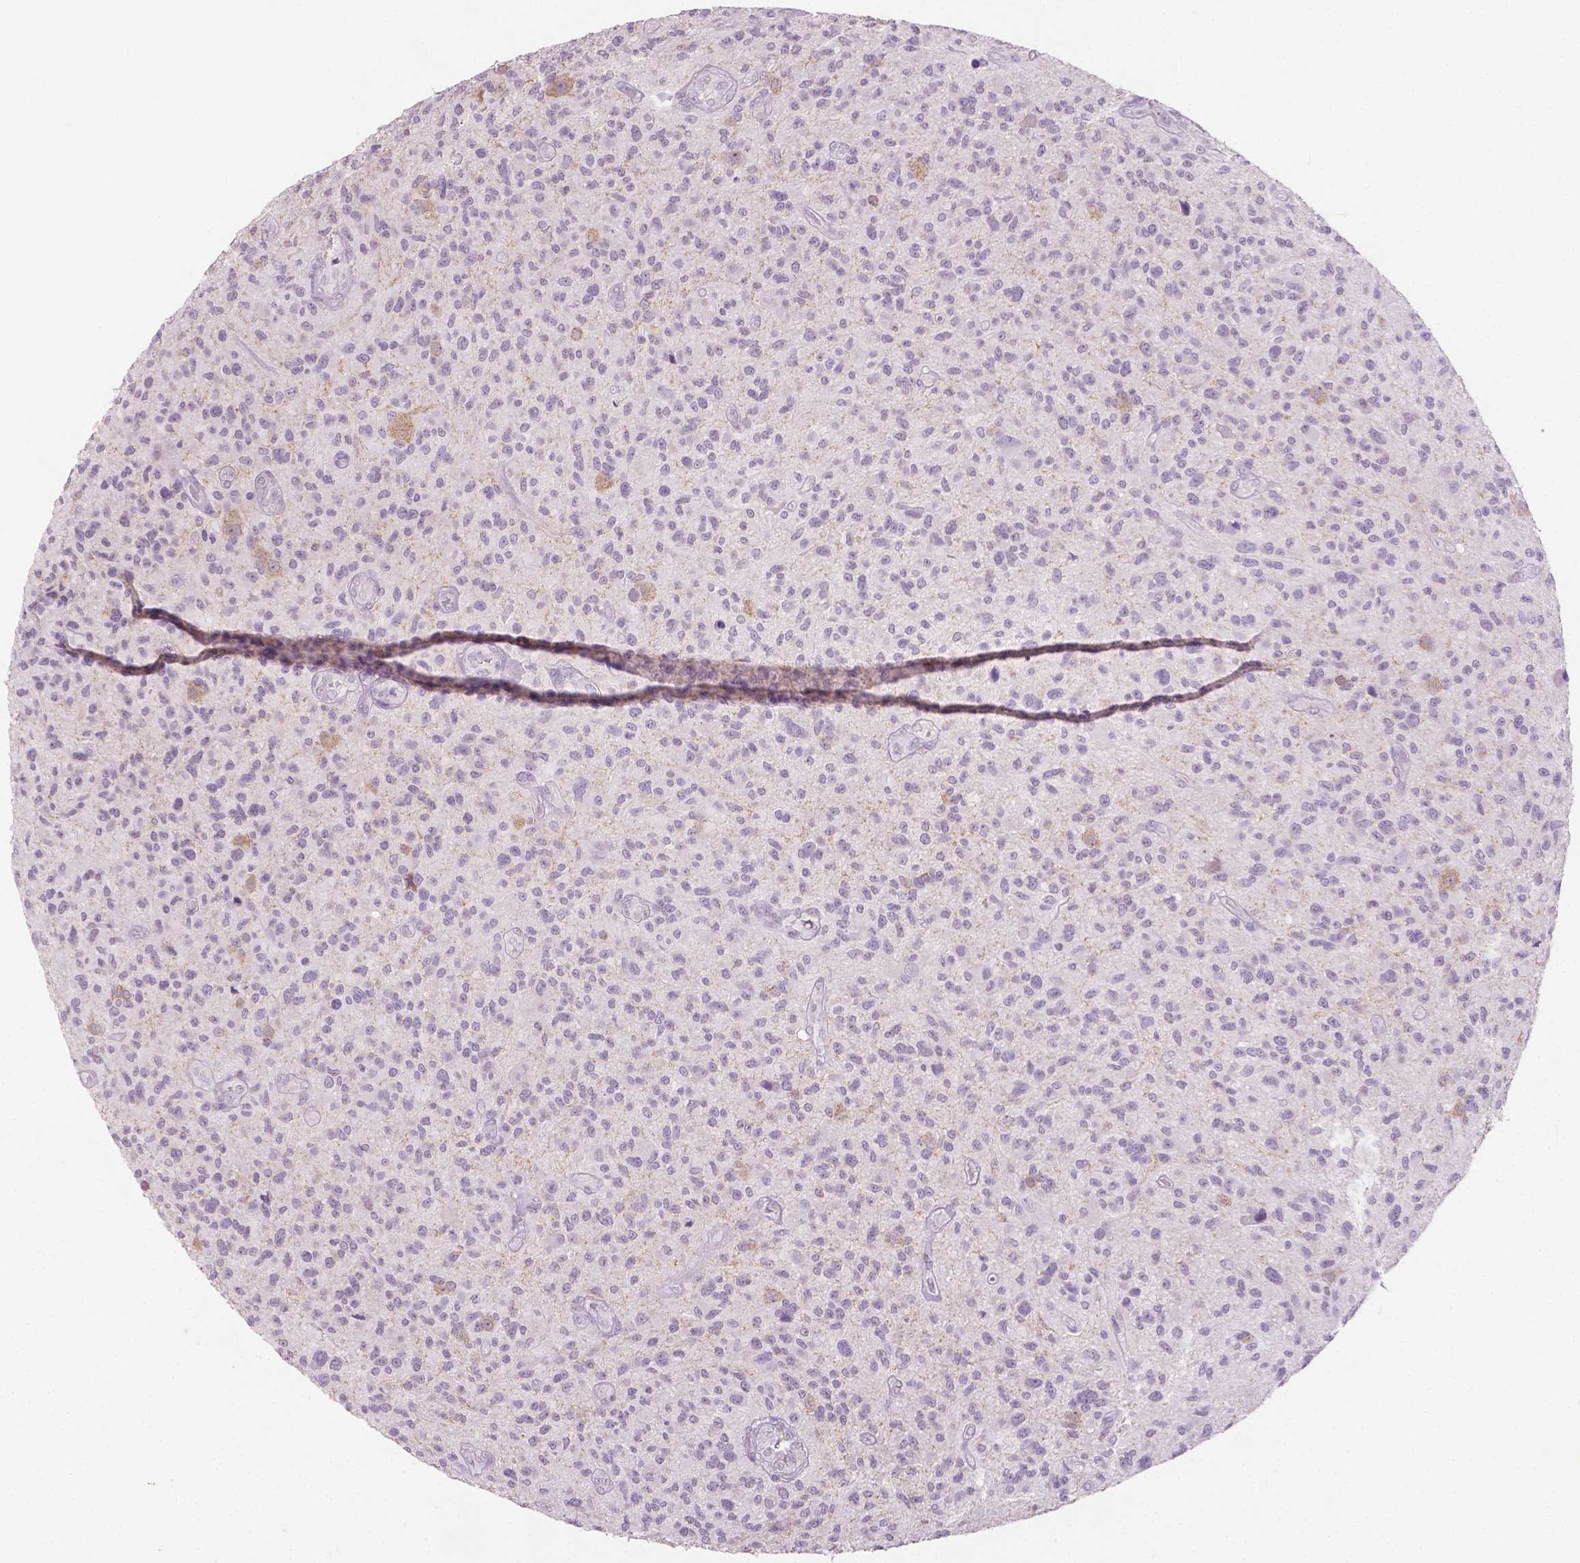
{"staining": {"intensity": "negative", "quantity": "none", "location": "none"}, "tissue": "glioma", "cell_type": "Tumor cells", "image_type": "cancer", "snomed": [{"axis": "morphology", "description": "Glioma, malignant, High grade"}, {"axis": "topography", "description": "Brain"}], "caption": "A micrograph of glioma stained for a protein demonstrates no brown staining in tumor cells. (DAB immunohistochemistry with hematoxylin counter stain).", "gene": "DLG2", "patient": {"sex": "male", "age": 47}}